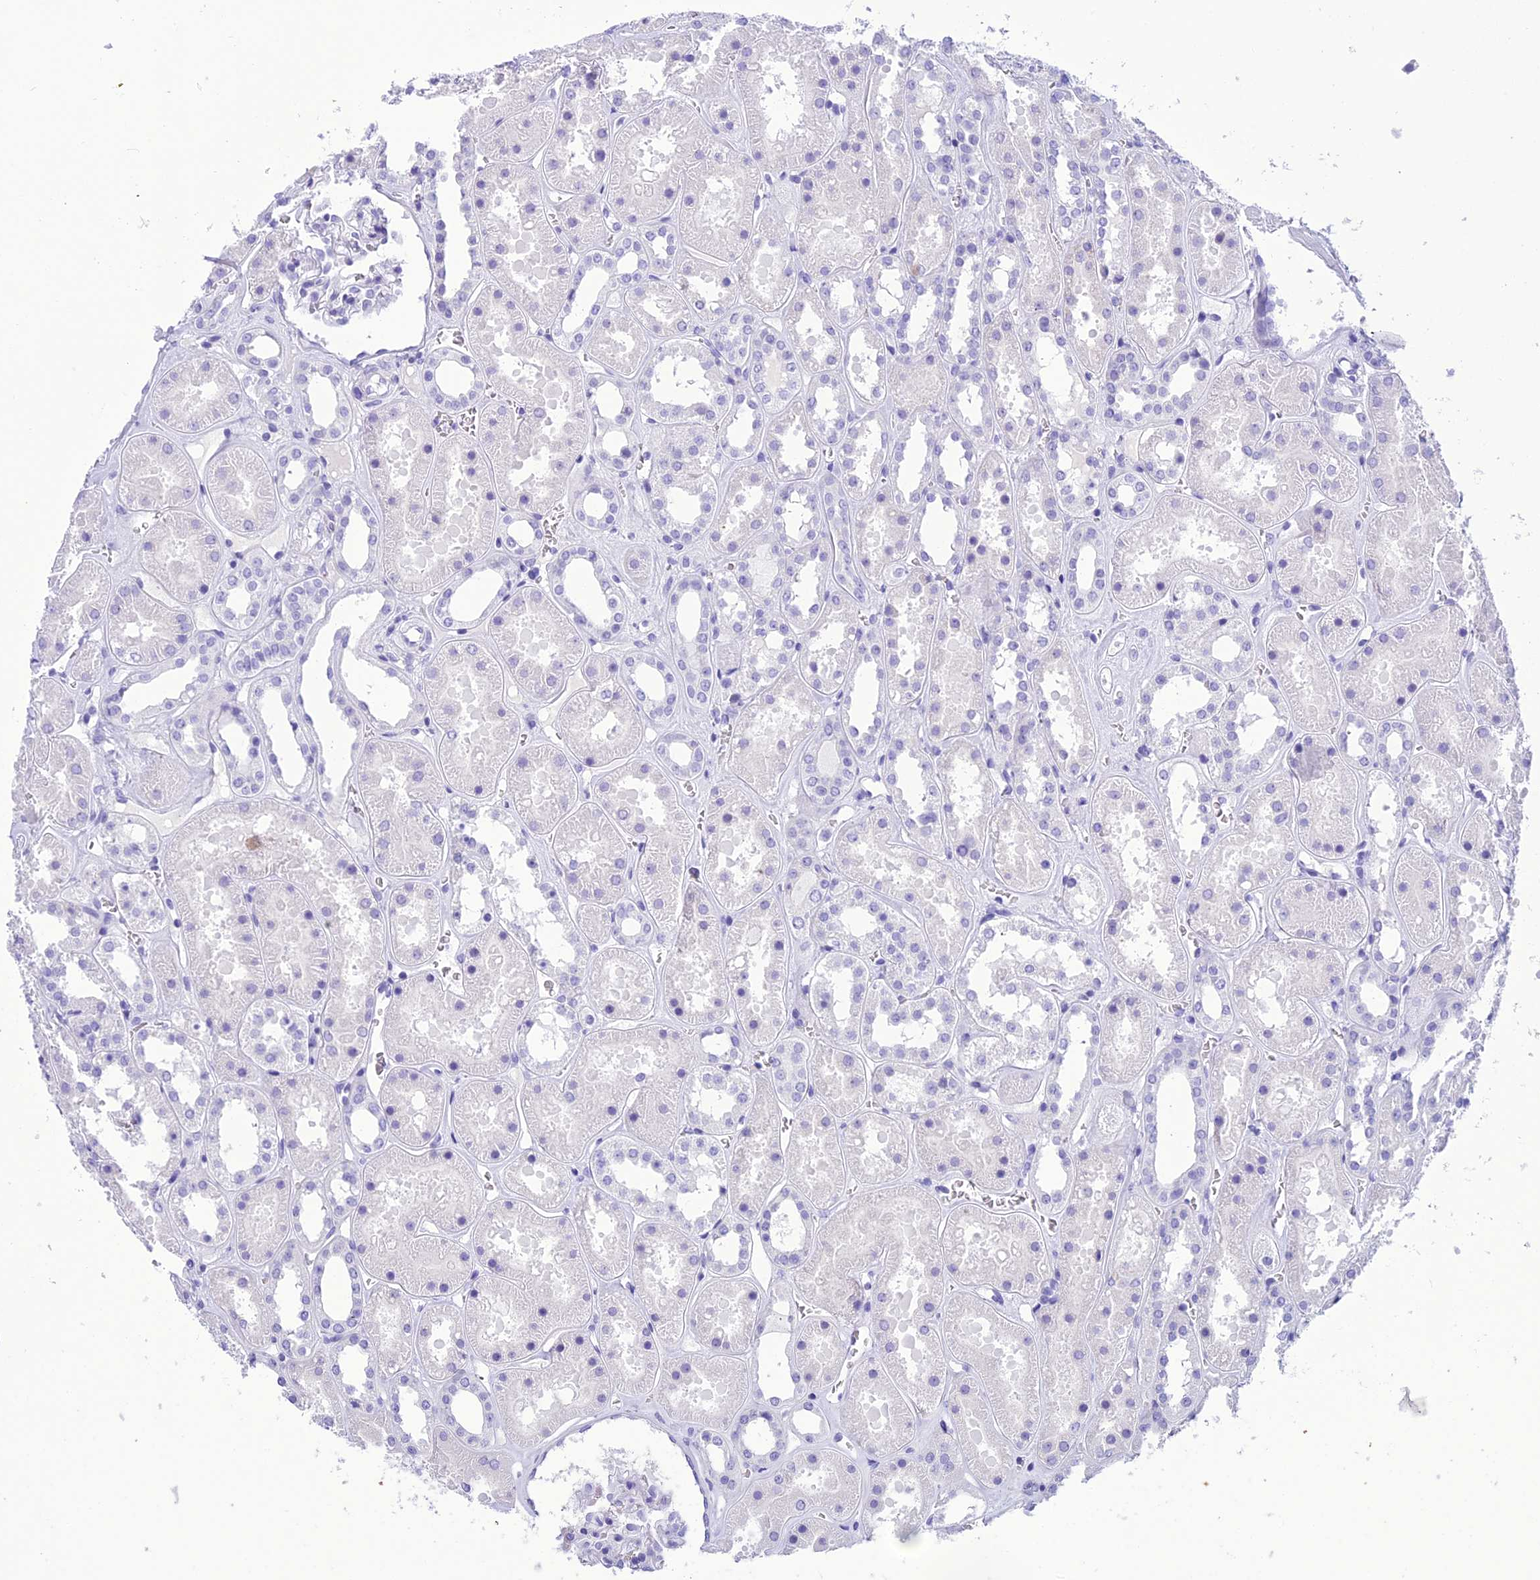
{"staining": {"intensity": "negative", "quantity": "none", "location": "none"}, "tissue": "kidney", "cell_type": "Cells in glomeruli", "image_type": "normal", "snomed": [{"axis": "morphology", "description": "Normal tissue, NOS"}, {"axis": "topography", "description": "Kidney"}], "caption": "The micrograph demonstrates no staining of cells in glomeruli in normal kidney.", "gene": "TRAM1L1", "patient": {"sex": "female", "age": 41}}